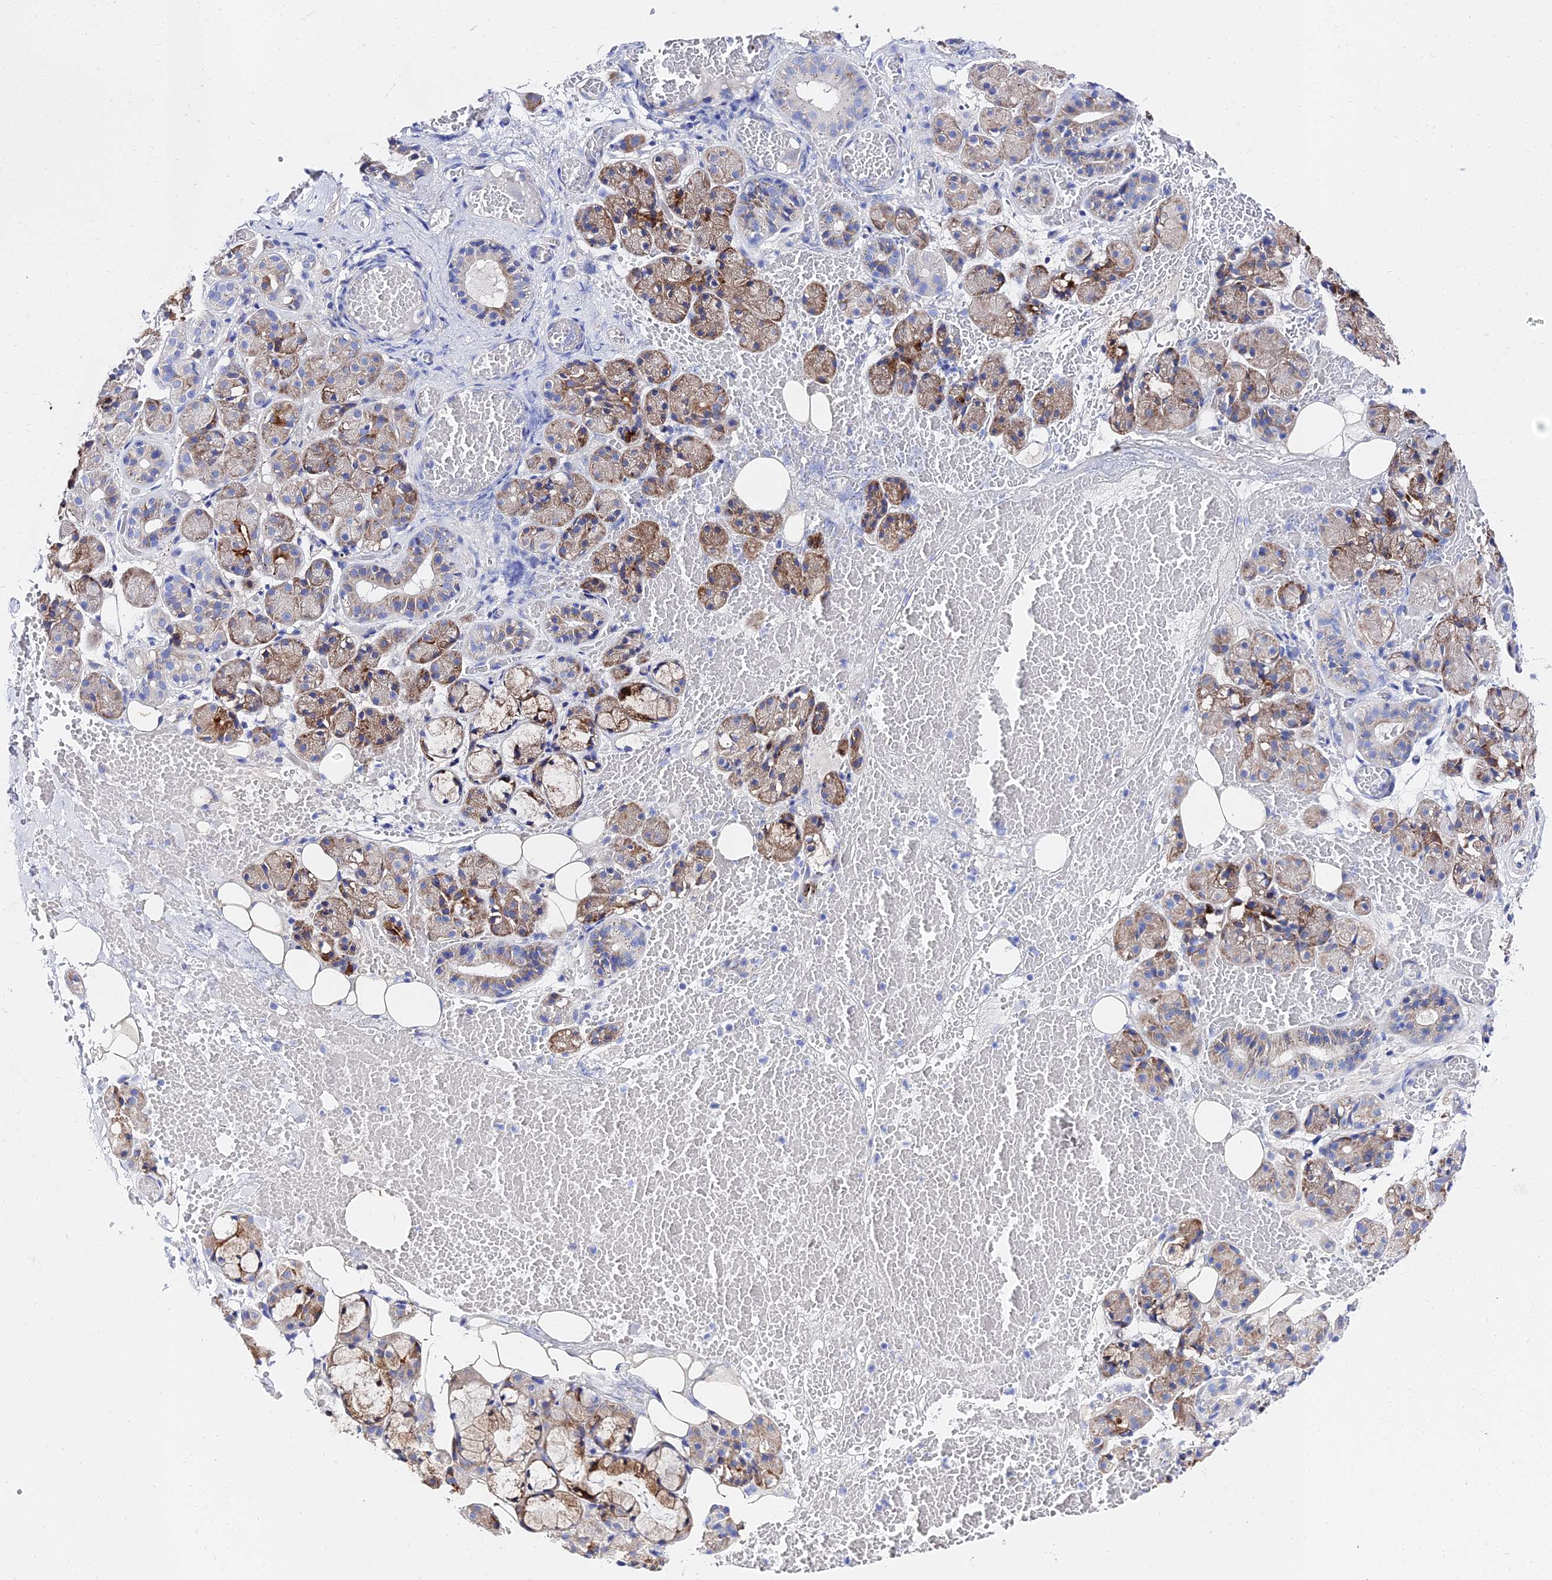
{"staining": {"intensity": "moderate", "quantity": "25%-75%", "location": "cytoplasmic/membranous"}, "tissue": "salivary gland", "cell_type": "Glandular cells", "image_type": "normal", "snomed": [{"axis": "morphology", "description": "Normal tissue, NOS"}, {"axis": "topography", "description": "Salivary gland"}], "caption": "Immunohistochemistry of unremarkable human salivary gland demonstrates medium levels of moderate cytoplasmic/membranous expression in about 25%-75% of glandular cells.", "gene": "PTTG1", "patient": {"sex": "male", "age": 63}}